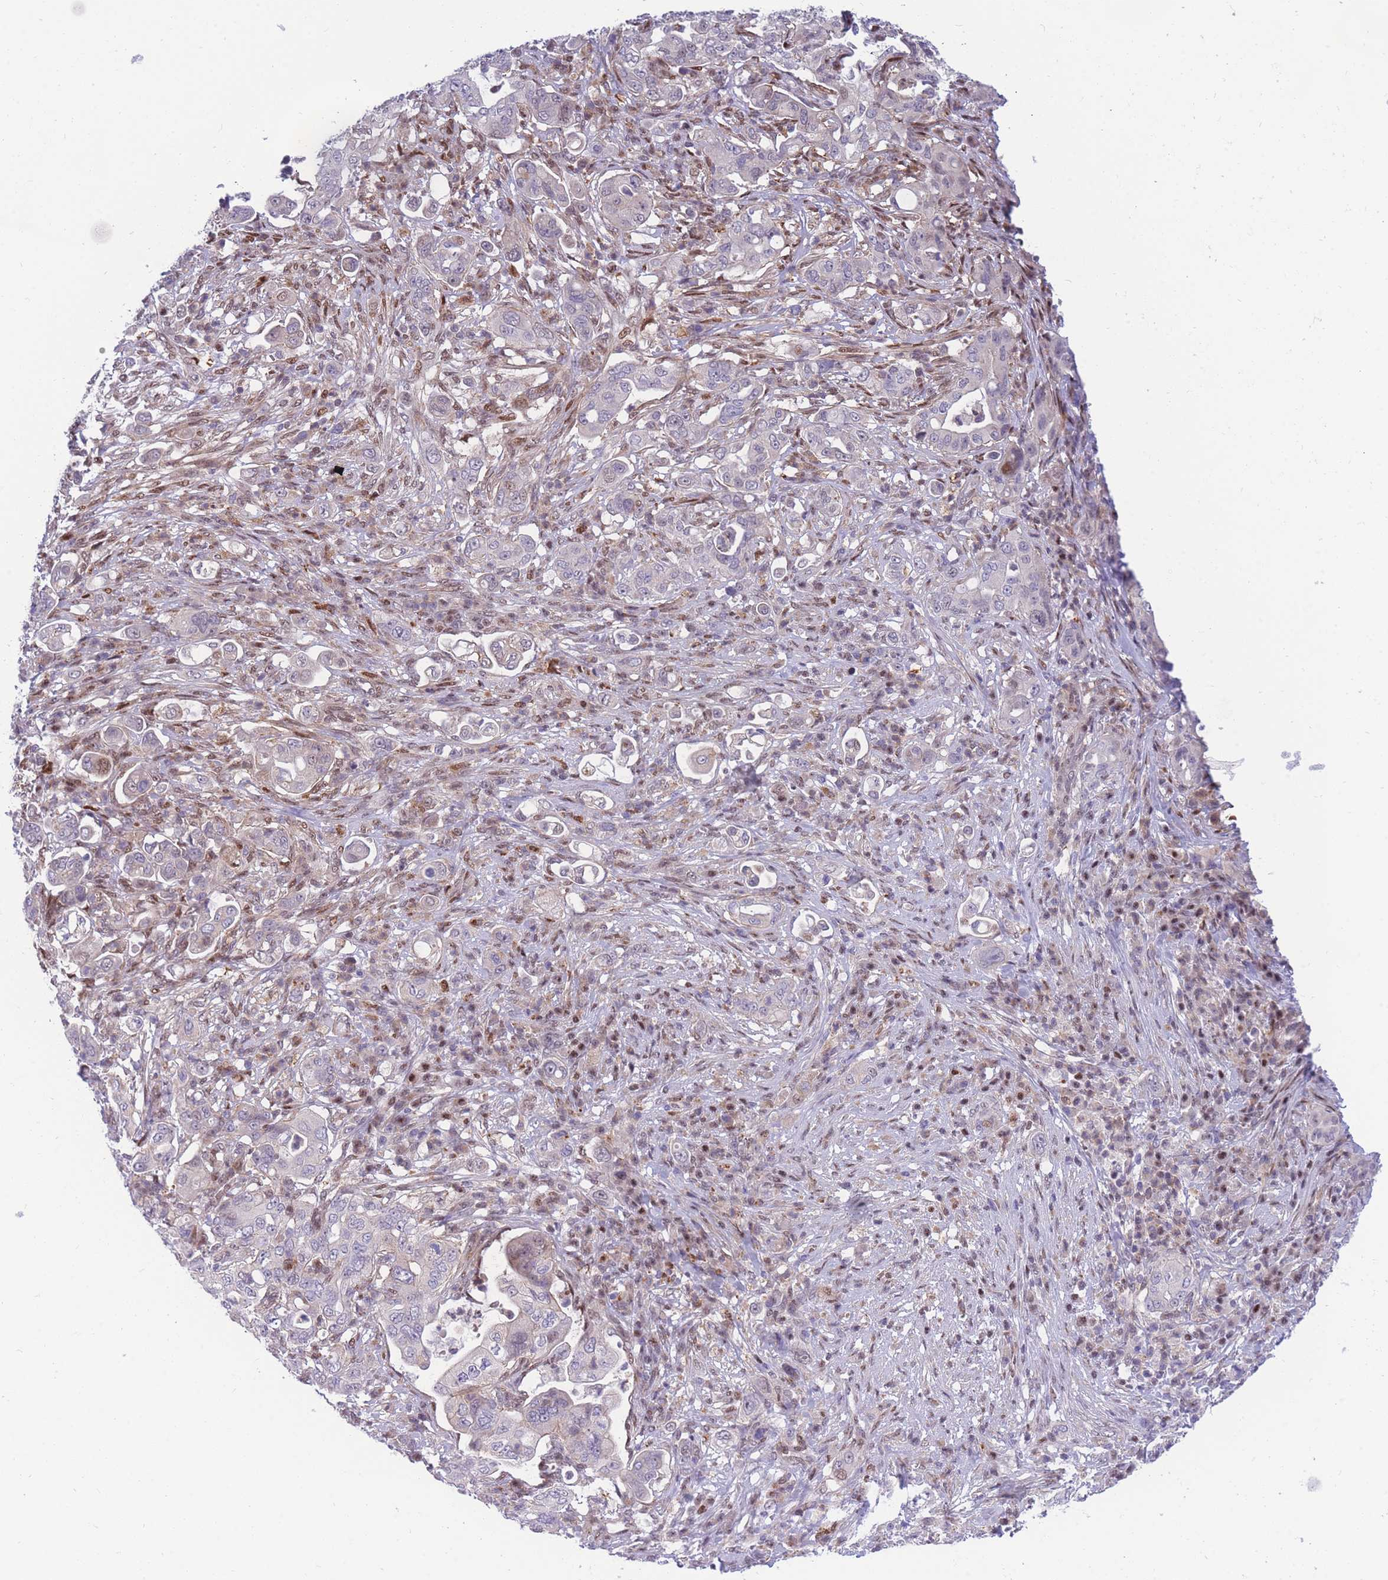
{"staining": {"intensity": "negative", "quantity": "none", "location": "none"}, "tissue": "pancreatic cancer", "cell_type": "Tumor cells", "image_type": "cancer", "snomed": [{"axis": "morphology", "description": "Normal tissue, NOS"}, {"axis": "morphology", "description": "Adenocarcinoma, NOS"}, {"axis": "topography", "description": "Lymph node"}, {"axis": "topography", "description": "Pancreas"}], "caption": "IHC micrograph of pancreatic adenocarcinoma stained for a protein (brown), which exhibits no staining in tumor cells.", "gene": "CRACD", "patient": {"sex": "female", "age": 67}}